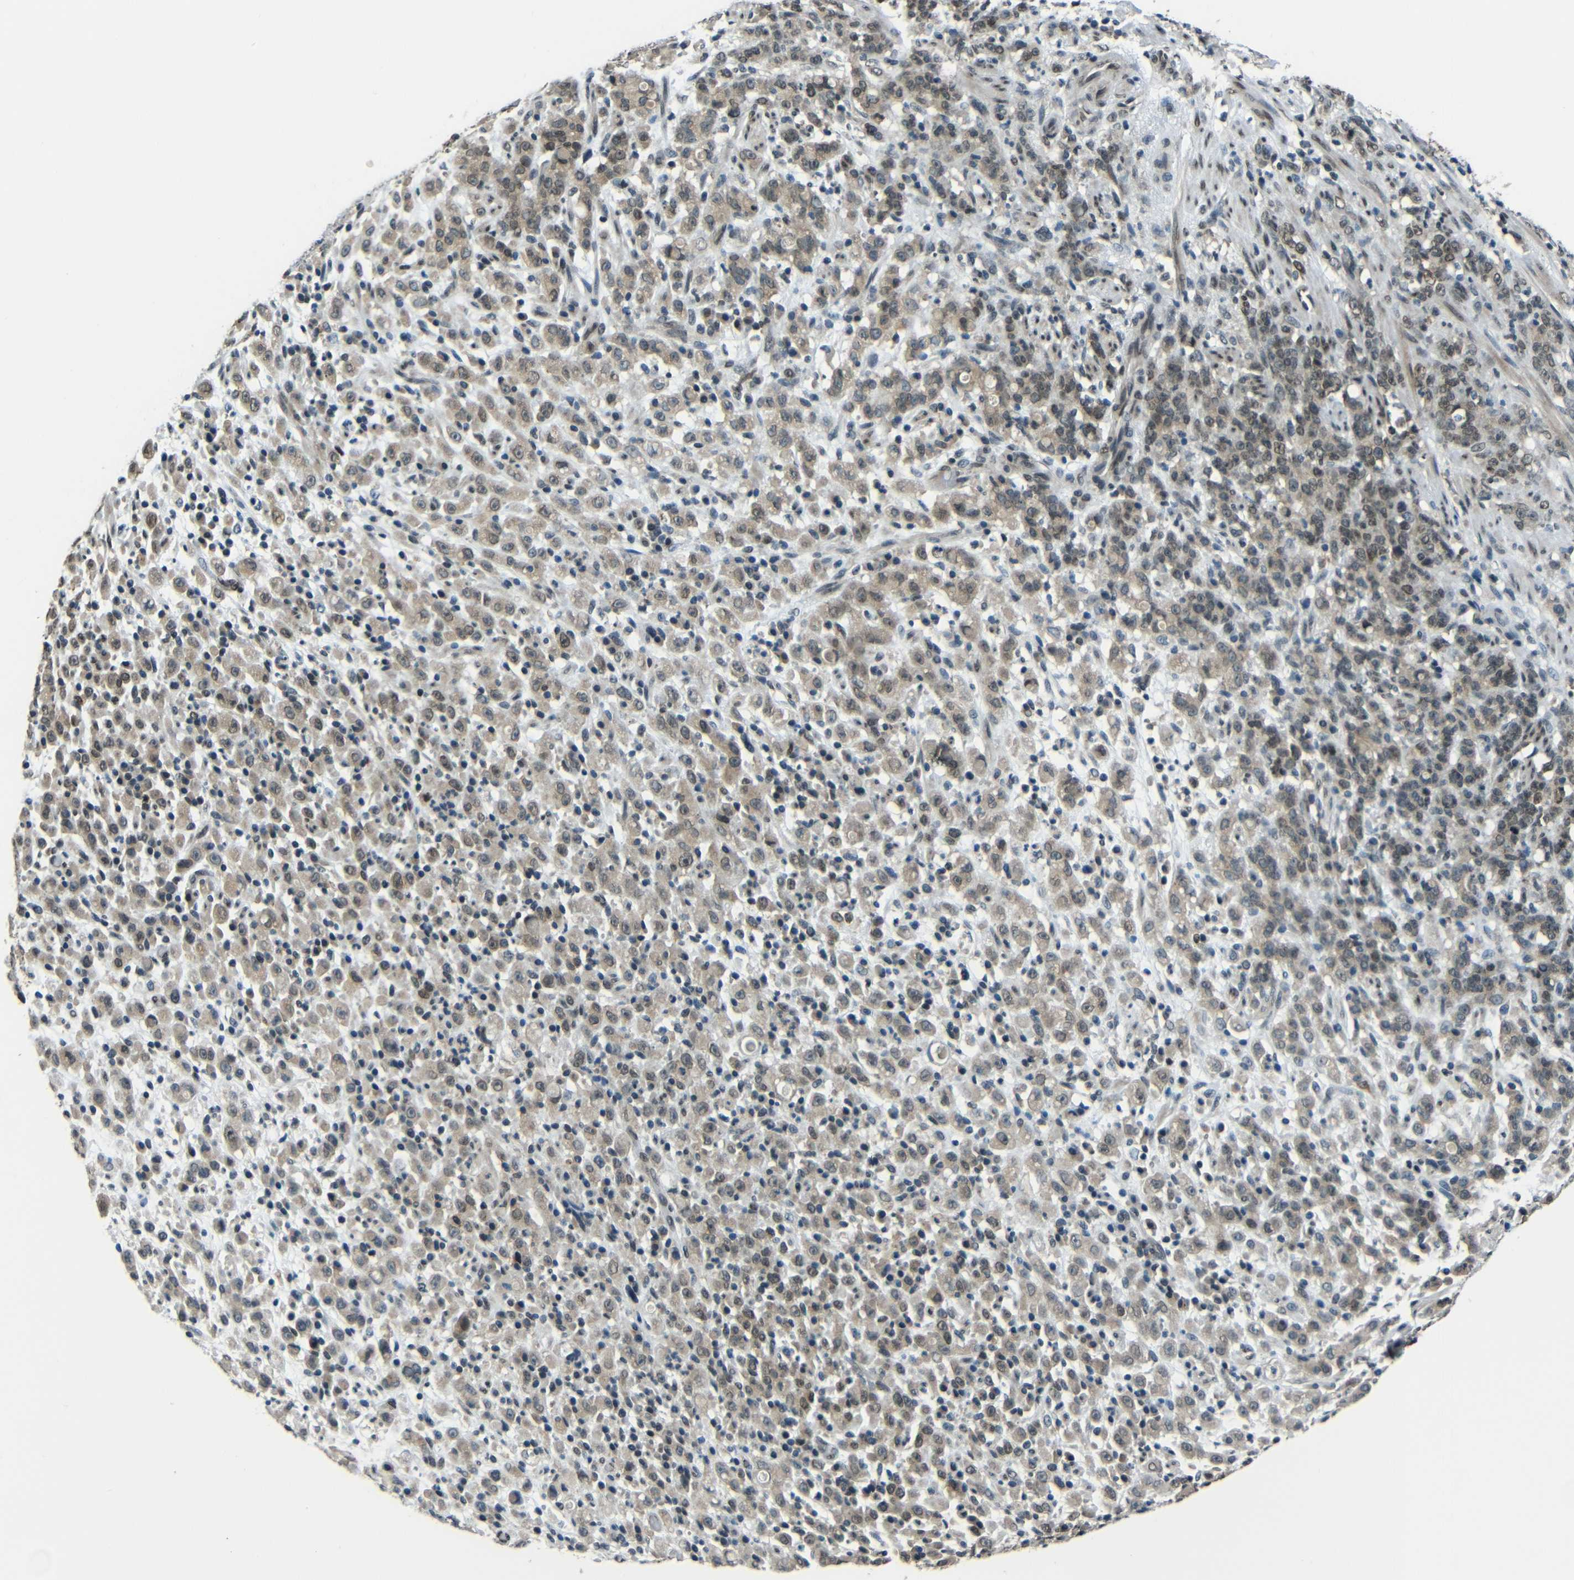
{"staining": {"intensity": "weak", "quantity": ">75%", "location": "cytoplasmic/membranous,nuclear"}, "tissue": "stomach cancer", "cell_type": "Tumor cells", "image_type": "cancer", "snomed": [{"axis": "morphology", "description": "Adenocarcinoma, NOS"}, {"axis": "topography", "description": "Stomach, lower"}], "caption": "Stomach adenocarcinoma stained with DAB (3,3'-diaminobenzidine) immunohistochemistry (IHC) exhibits low levels of weak cytoplasmic/membranous and nuclear expression in about >75% of tumor cells. The protein of interest is shown in brown color, while the nuclei are stained blue.", "gene": "PSIP1", "patient": {"sex": "male", "age": 88}}